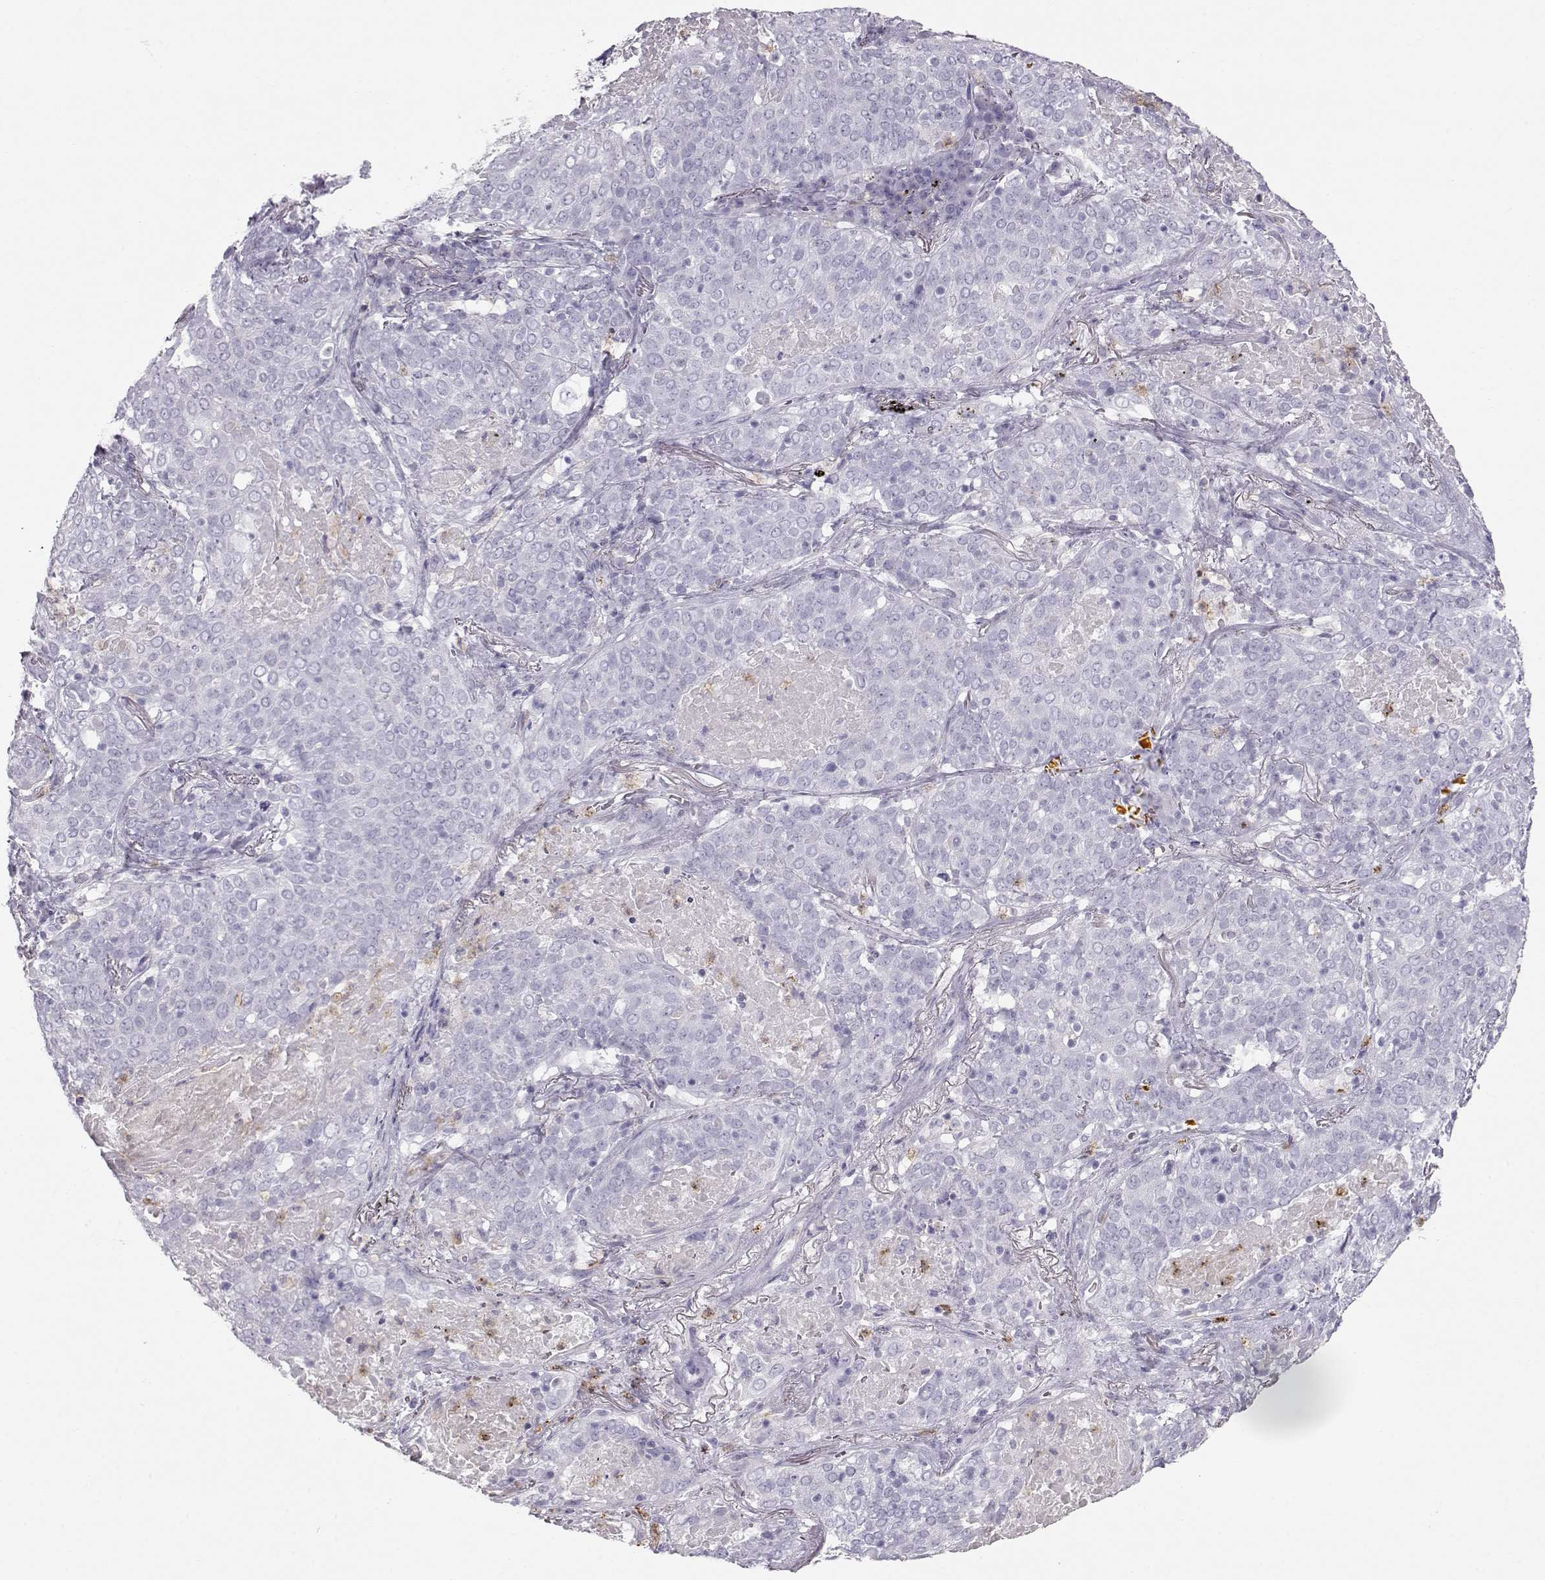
{"staining": {"intensity": "negative", "quantity": "none", "location": "none"}, "tissue": "lung cancer", "cell_type": "Tumor cells", "image_type": "cancer", "snomed": [{"axis": "morphology", "description": "Squamous cell carcinoma, NOS"}, {"axis": "topography", "description": "Lung"}], "caption": "The histopathology image shows no staining of tumor cells in squamous cell carcinoma (lung). The staining was performed using DAB to visualize the protein expression in brown, while the nuclei were stained in blue with hematoxylin (Magnification: 20x).", "gene": "MIP", "patient": {"sex": "male", "age": 82}}